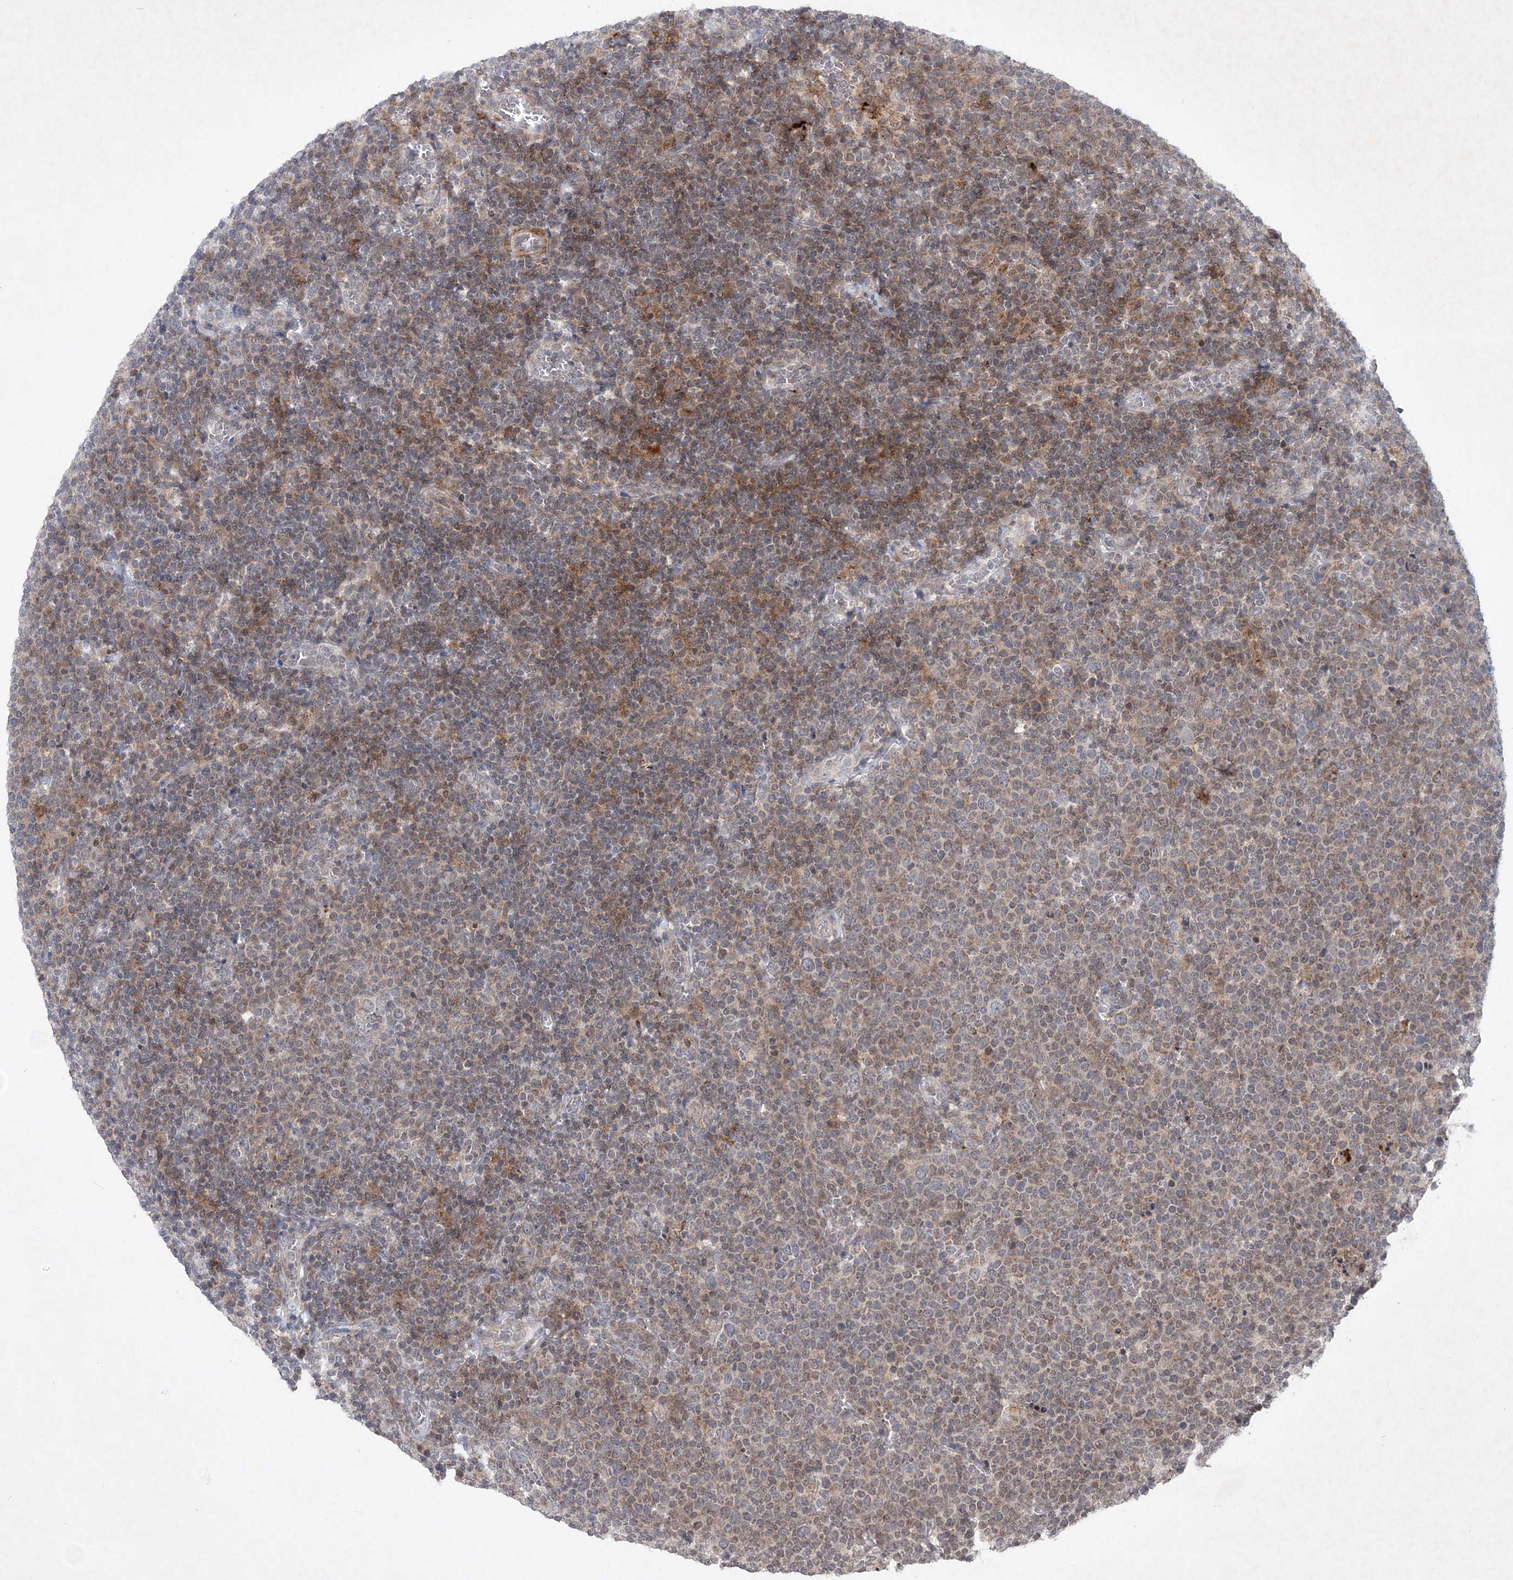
{"staining": {"intensity": "weak", "quantity": "25%-75%", "location": "cytoplasmic/membranous,nuclear"}, "tissue": "lymphoma", "cell_type": "Tumor cells", "image_type": "cancer", "snomed": [{"axis": "morphology", "description": "Malignant lymphoma, non-Hodgkin's type, High grade"}, {"axis": "topography", "description": "Lymph node"}], "caption": "The histopathology image reveals a brown stain indicating the presence of a protein in the cytoplasmic/membranous and nuclear of tumor cells in high-grade malignant lymphoma, non-Hodgkin's type.", "gene": "SOWAHB", "patient": {"sex": "male", "age": 61}}